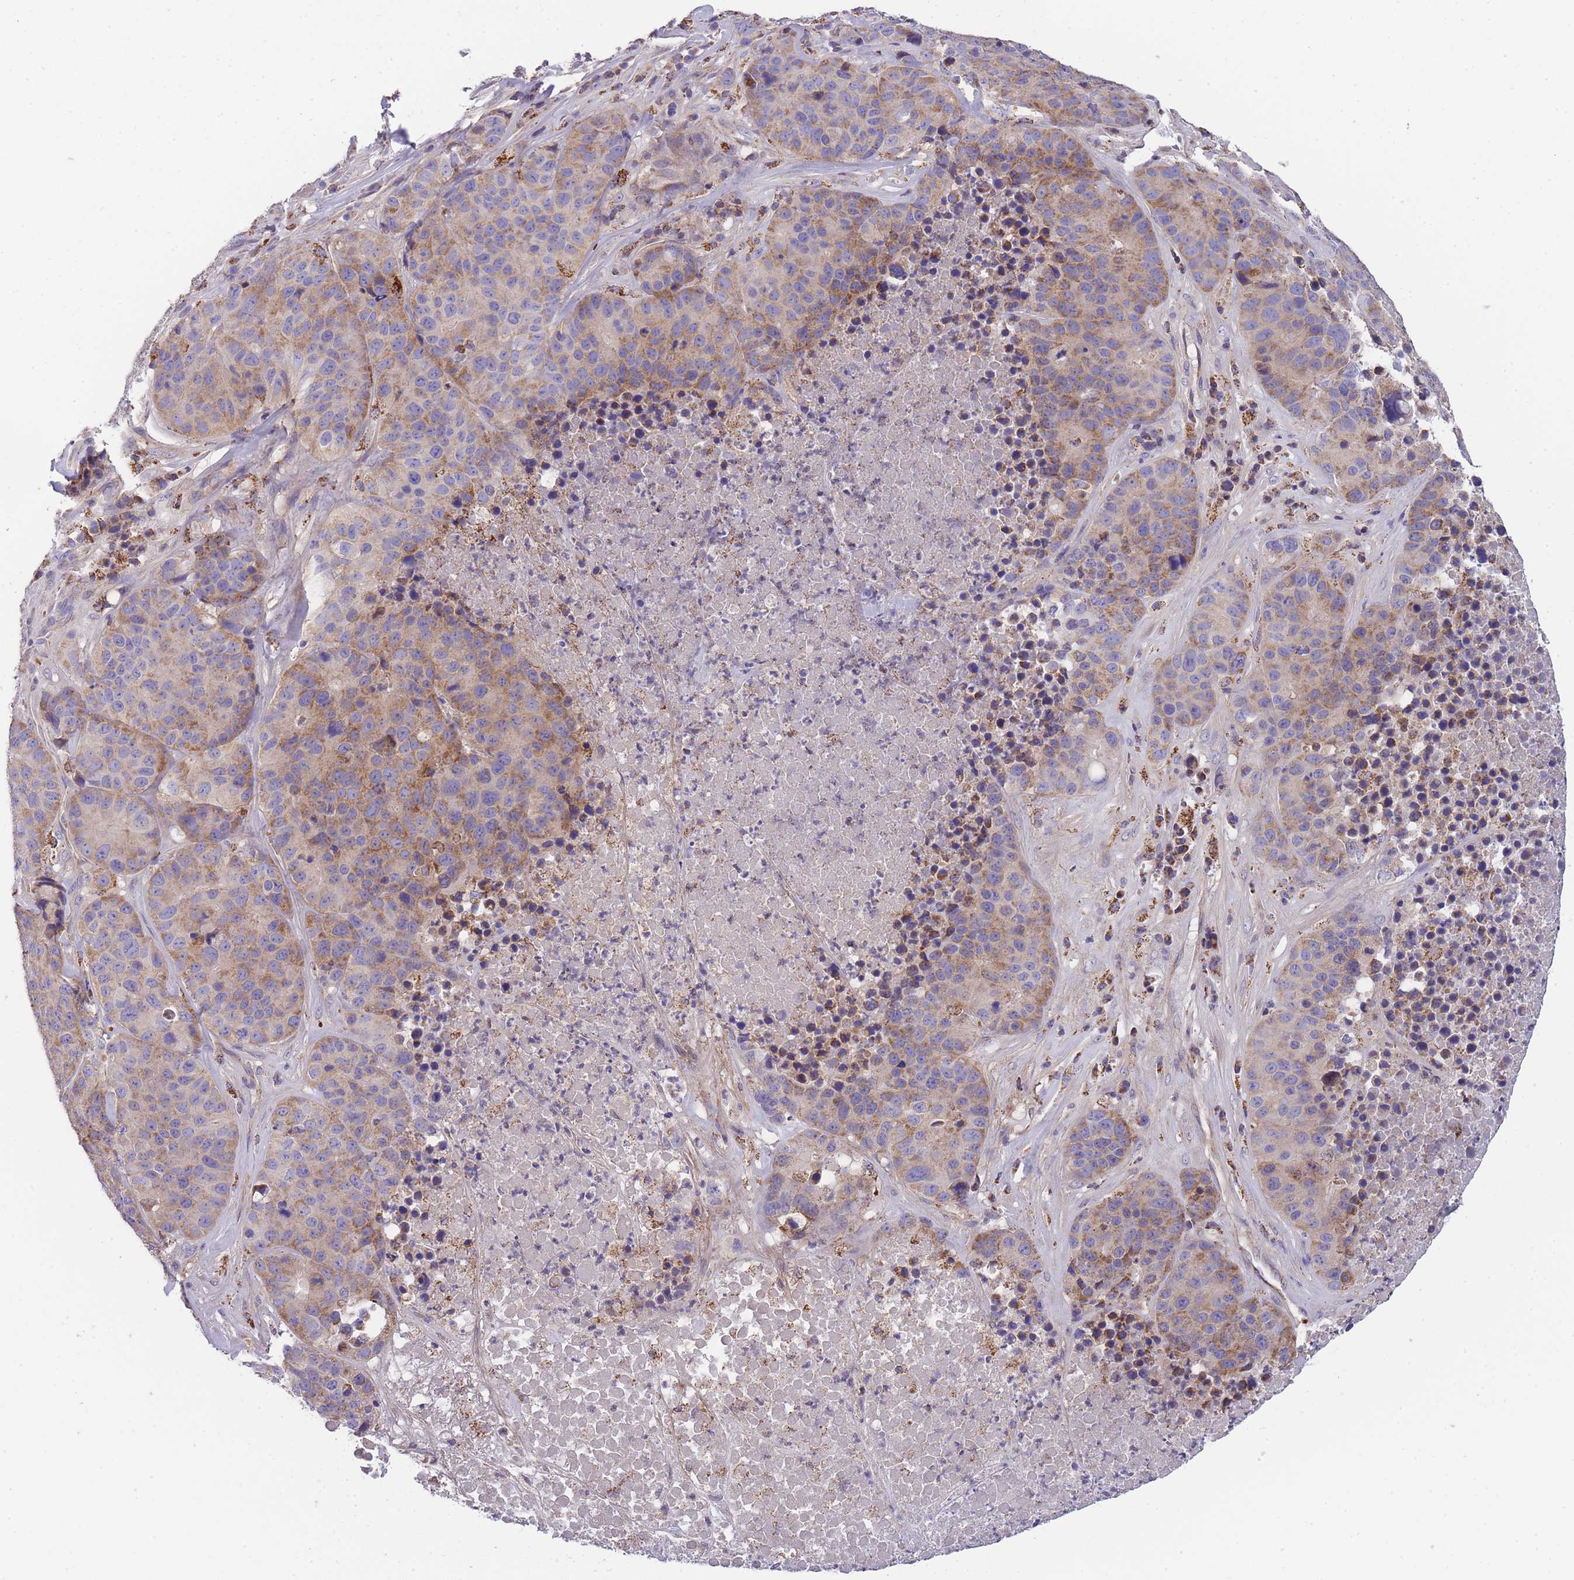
{"staining": {"intensity": "moderate", "quantity": ">75%", "location": "cytoplasmic/membranous"}, "tissue": "stomach cancer", "cell_type": "Tumor cells", "image_type": "cancer", "snomed": [{"axis": "morphology", "description": "Adenocarcinoma, NOS"}, {"axis": "topography", "description": "Stomach"}], "caption": "Approximately >75% of tumor cells in stomach cancer demonstrate moderate cytoplasmic/membranous protein expression as visualized by brown immunohistochemical staining.", "gene": "ST3GAL3", "patient": {"sex": "male", "age": 71}}